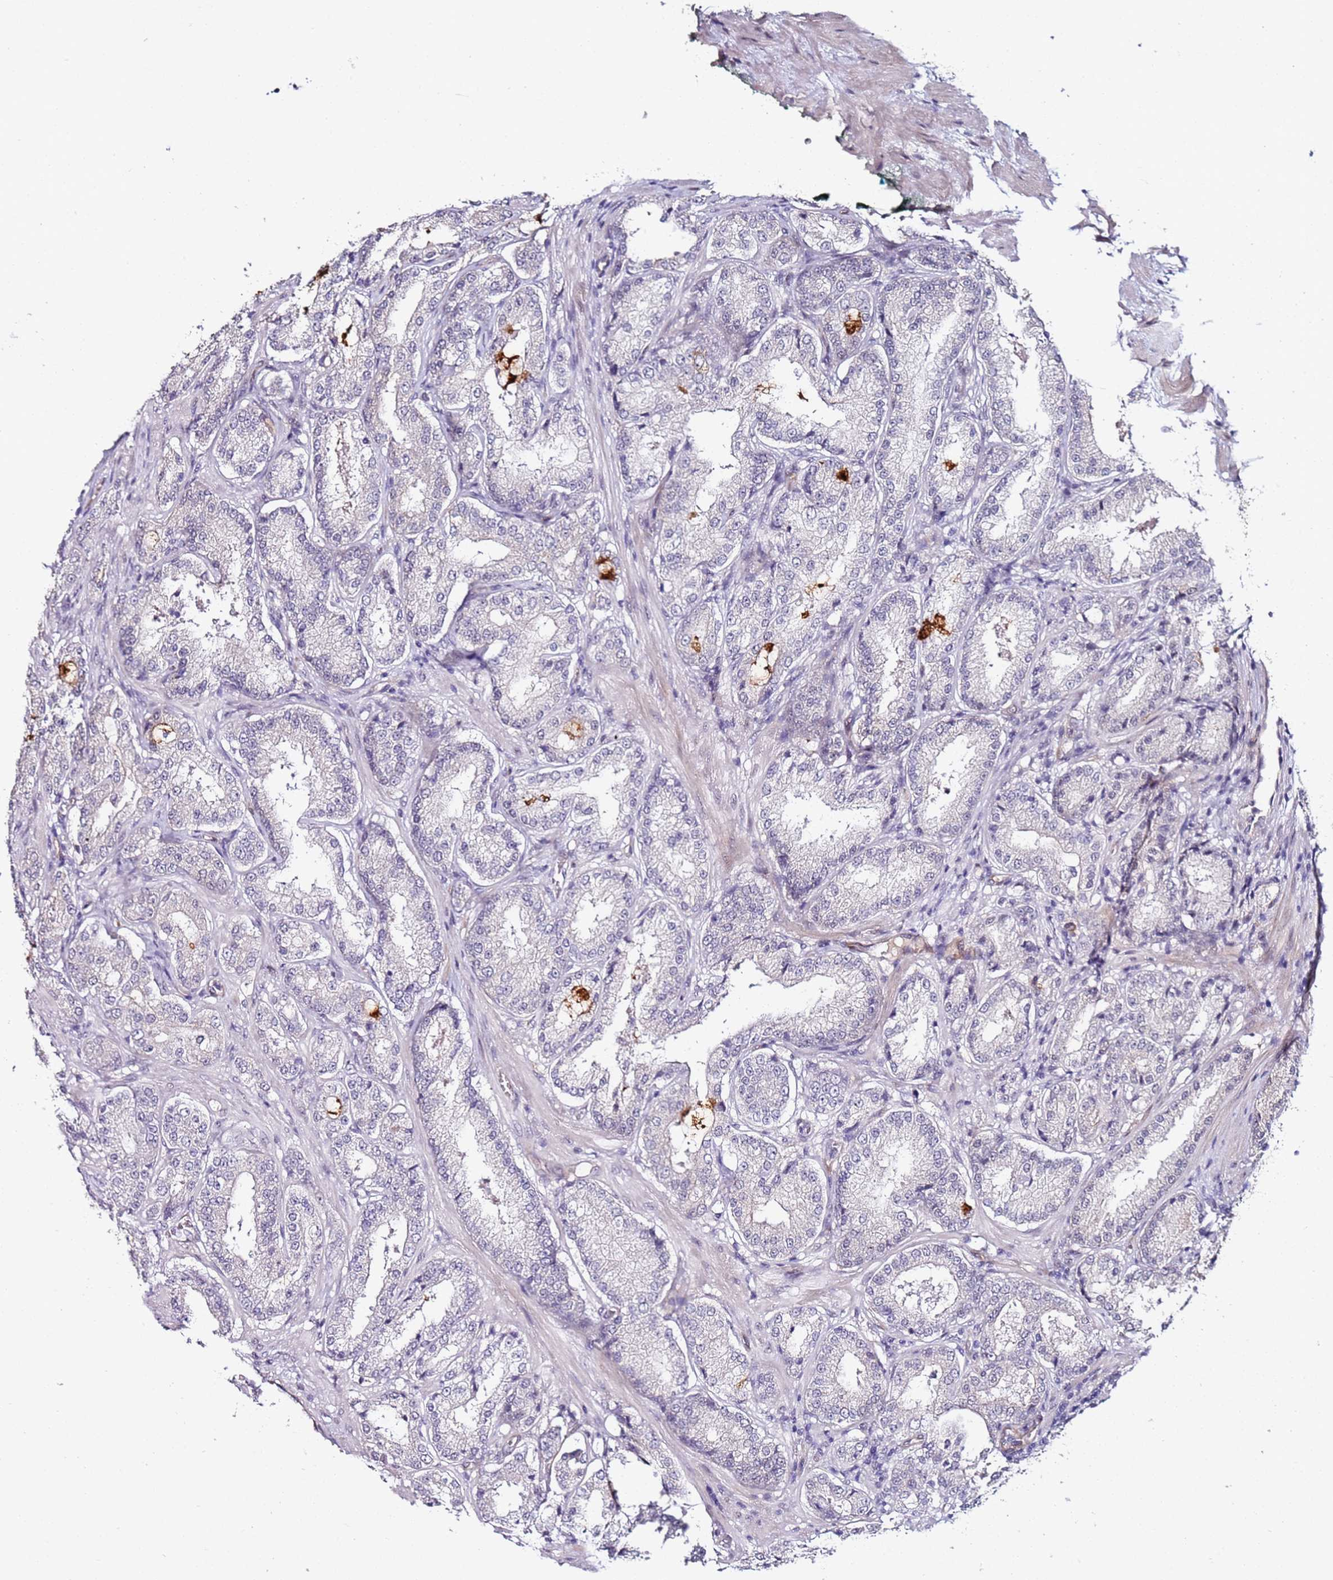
{"staining": {"intensity": "negative", "quantity": "none", "location": "none"}, "tissue": "prostate cancer", "cell_type": "Tumor cells", "image_type": "cancer", "snomed": [{"axis": "morphology", "description": "Adenocarcinoma, Low grade"}, {"axis": "topography", "description": "Prostate"}], "caption": "This image is of prostate cancer (adenocarcinoma (low-grade)) stained with immunohistochemistry (IHC) to label a protein in brown with the nuclei are counter-stained blue. There is no positivity in tumor cells. (DAB (3,3'-diaminobenzidine) immunohistochemistry, high magnification).", "gene": "DUSP28", "patient": {"sex": "male", "age": 59}}